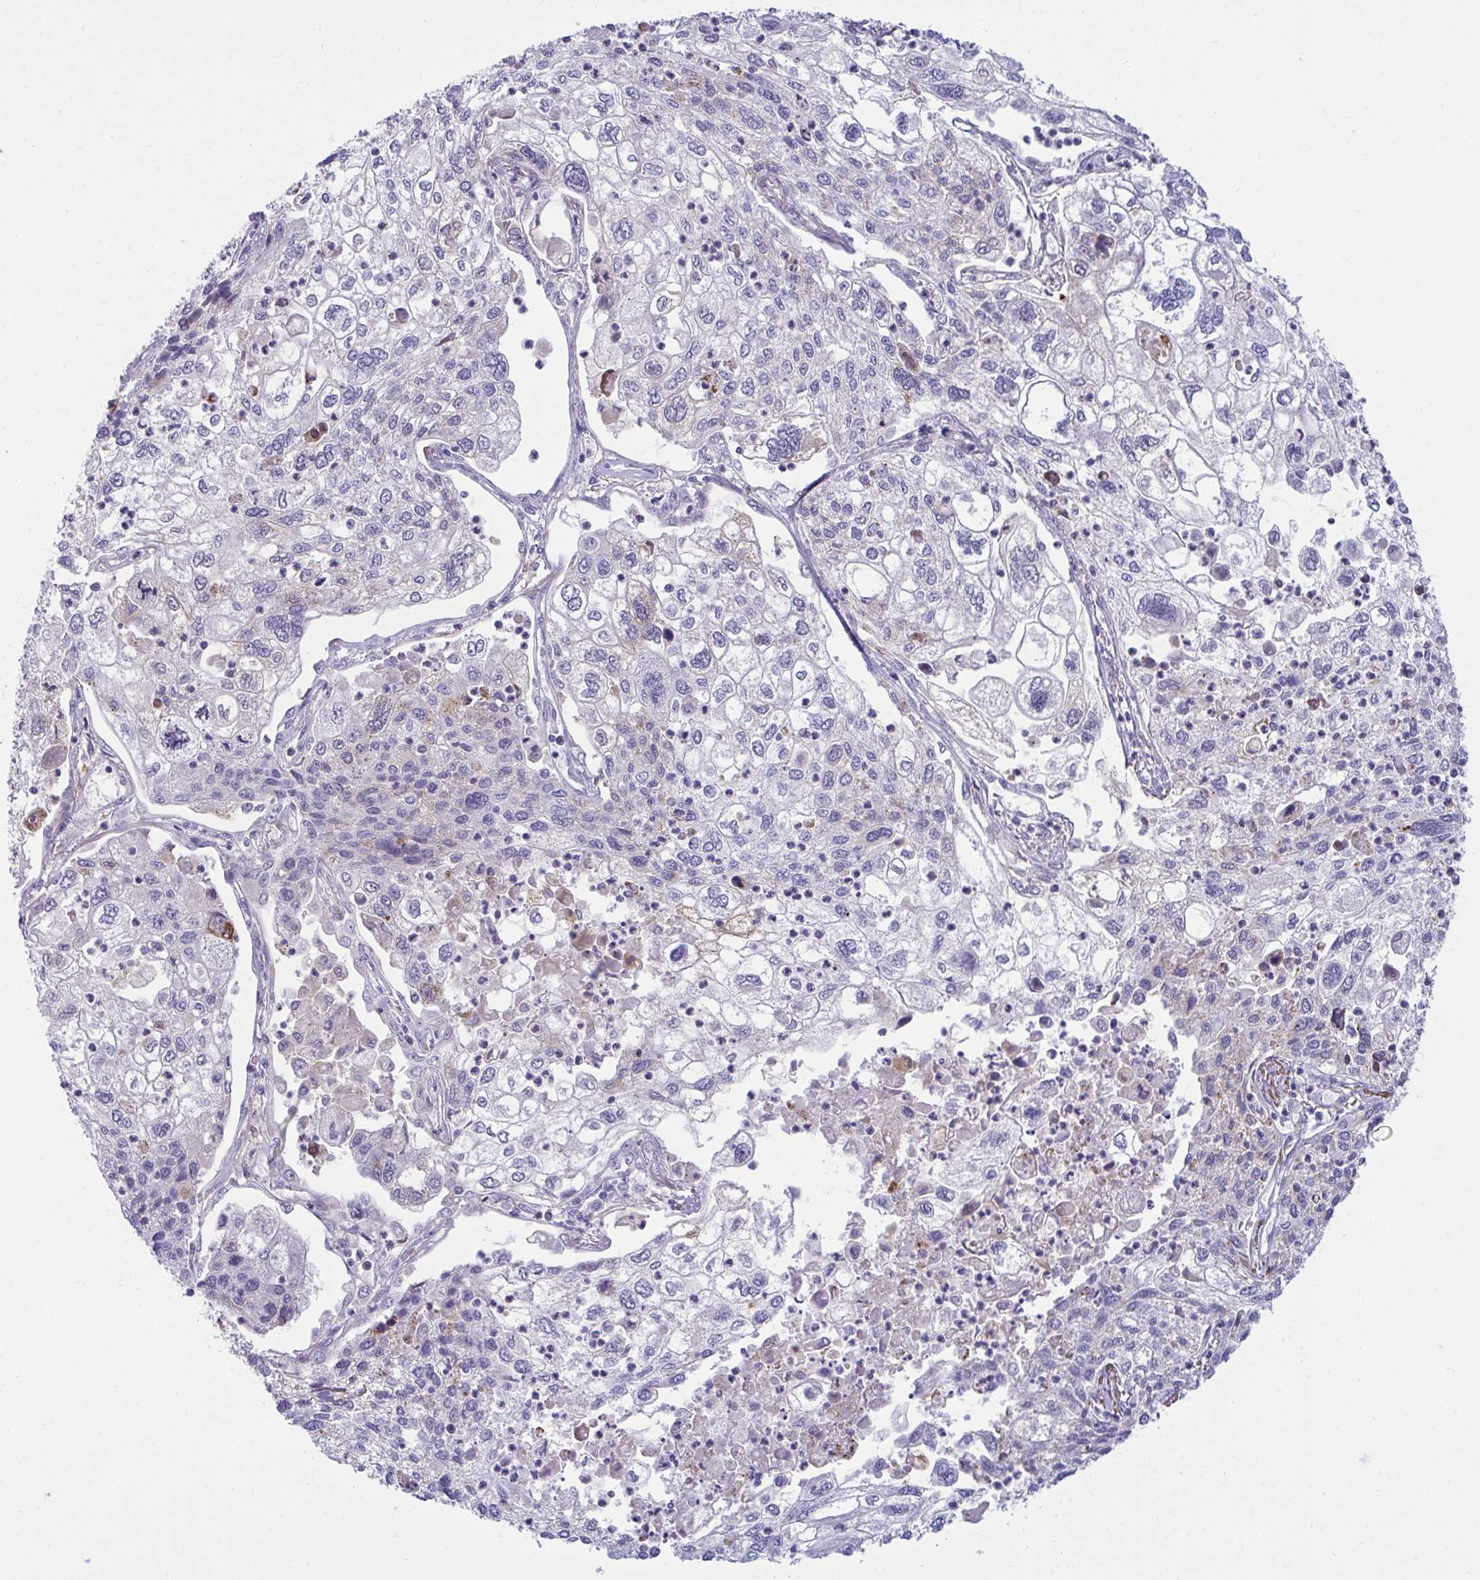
{"staining": {"intensity": "negative", "quantity": "none", "location": "none"}, "tissue": "lung cancer", "cell_type": "Tumor cells", "image_type": "cancer", "snomed": [{"axis": "morphology", "description": "Squamous cell carcinoma, NOS"}, {"axis": "topography", "description": "Lung"}], "caption": "IHC image of human lung cancer (squamous cell carcinoma) stained for a protein (brown), which shows no positivity in tumor cells. (Brightfield microscopy of DAB immunohistochemistry at high magnification).", "gene": "RGPD5", "patient": {"sex": "male", "age": 74}}